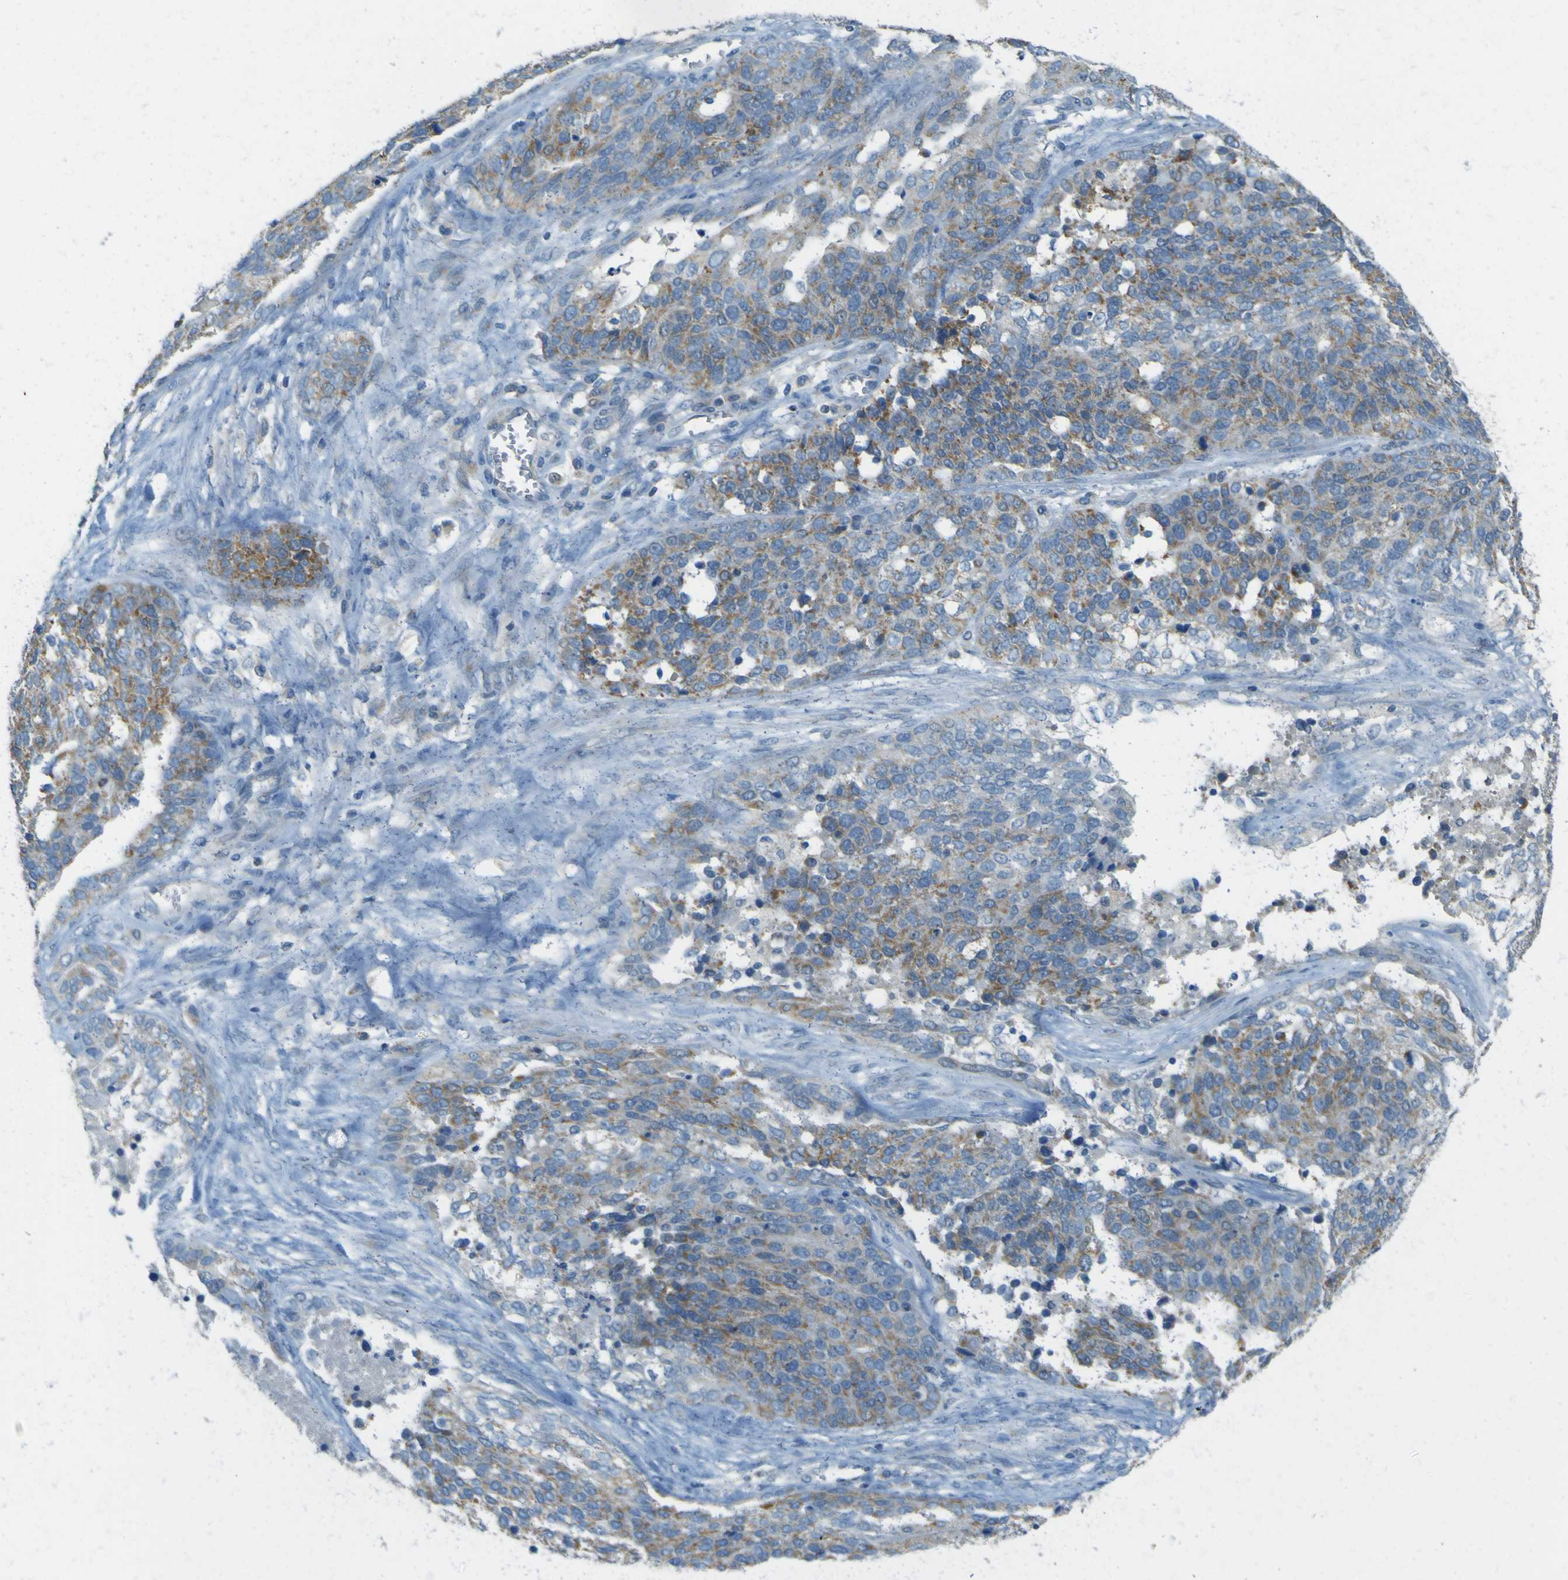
{"staining": {"intensity": "moderate", "quantity": "25%-75%", "location": "cytoplasmic/membranous"}, "tissue": "ovarian cancer", "cell_type": "Tumor cells", "image_type": "cancer", "snomed": [{"axis": "morphology", "description": "Cystadenocarcinoma, serous, NOS"}, {"axis": "topography", "description": "Ovary"}], "caption": "Protein expression by IHC shows moderate cytoplasmic/membranous staining in approximately 25%-75% of tumor cells in serous cystadenocarcinoma (ovarian). (Brightfield microscopy of DAB IHC at high magnification).", "gene": "FKTN", "patient": {"sex": "female", "age": 44}}